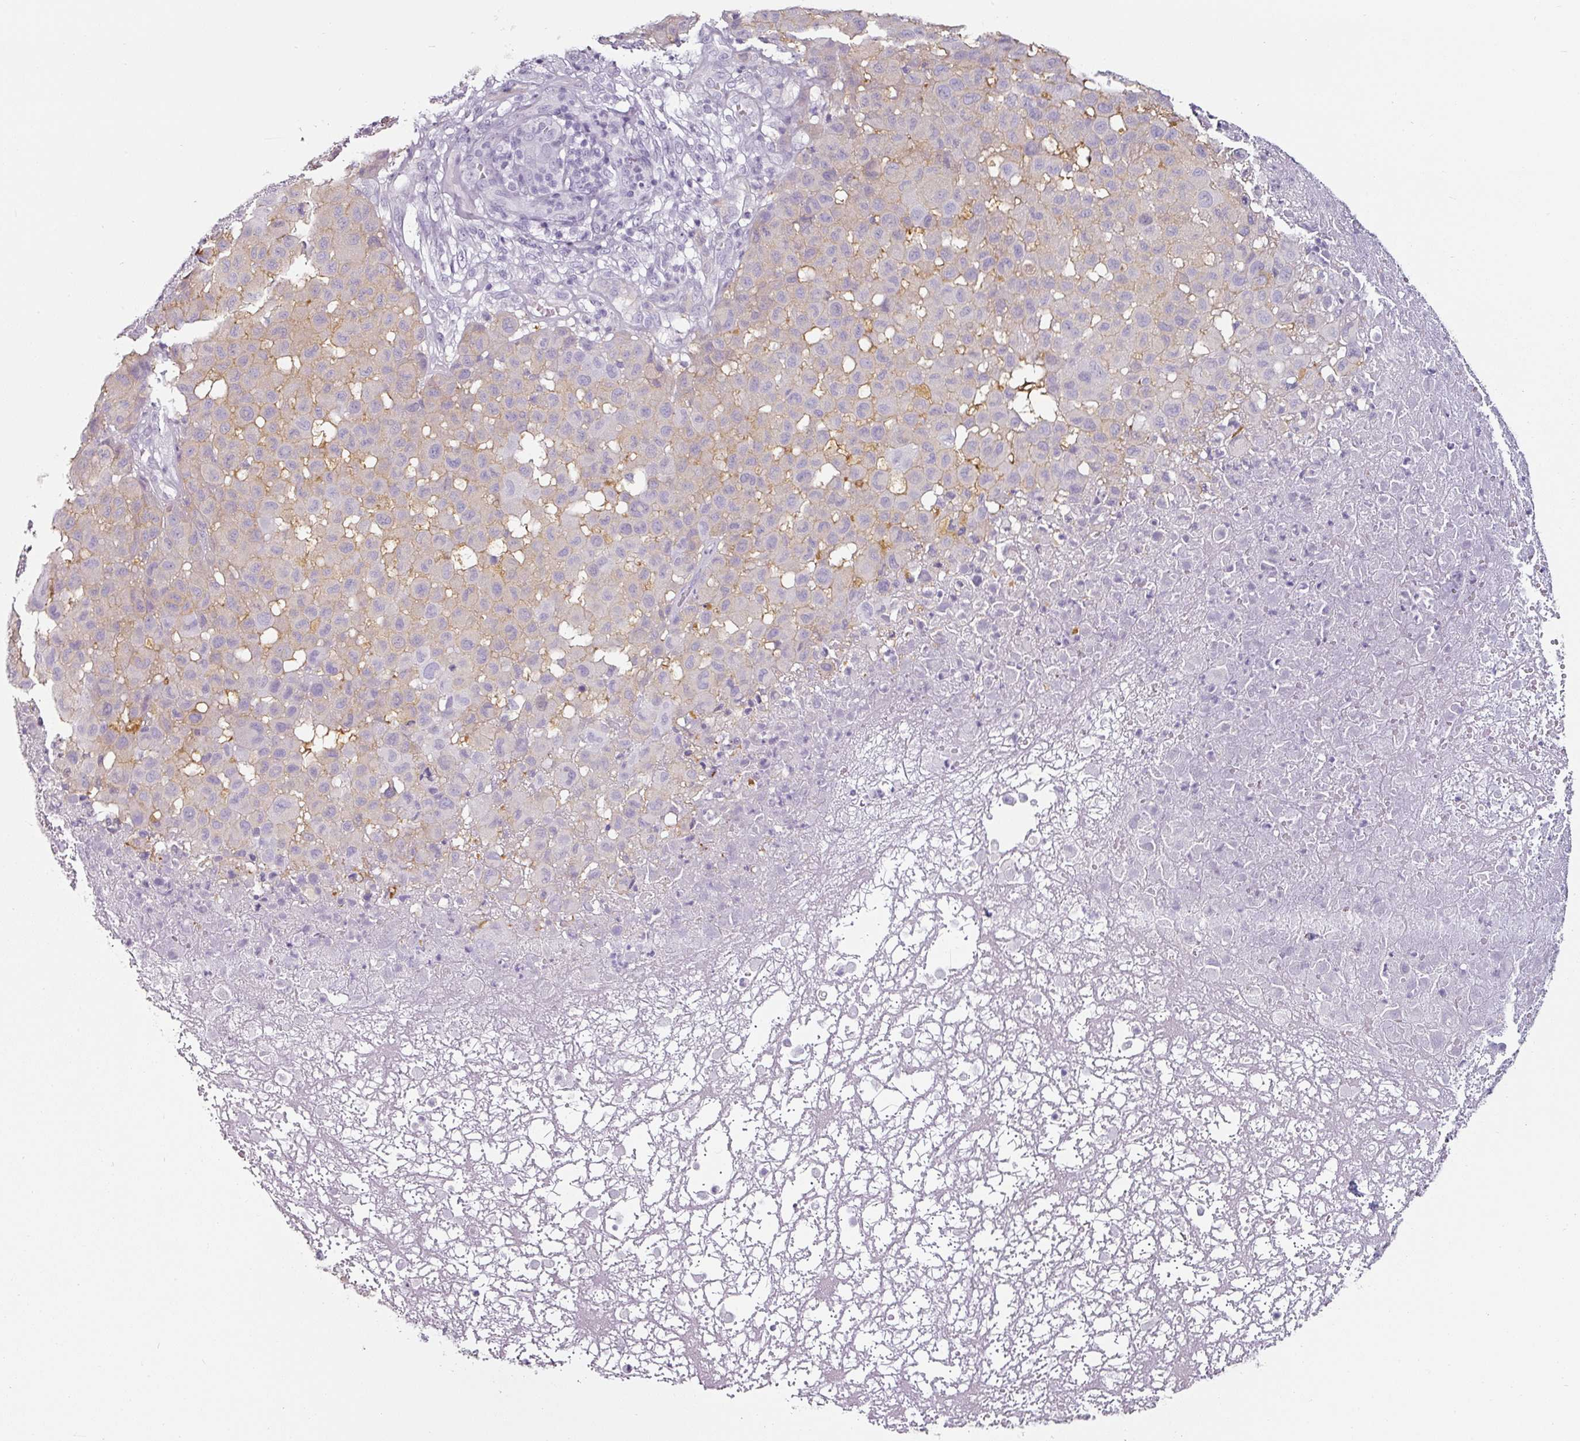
{"staining": {"intensity": "negative", "quantity": "none", "location": "none"}, "tissue": "melanoma", "cell_type": "Tumor cells", "image_type": "cancer", "snomed": [{"axis": "morphology", "description": "Malignant melanoma, NOS"}, {"axis": "topography", "description": "Skin"}], "caption": "High power microscopy photomicrograph of an immunohistochemistry photomicrograph of malignant melanoma, revealing no significant expression in tumor cells.", "gene": "CAP2", "patient": {"sex": "male", "age": 73}}